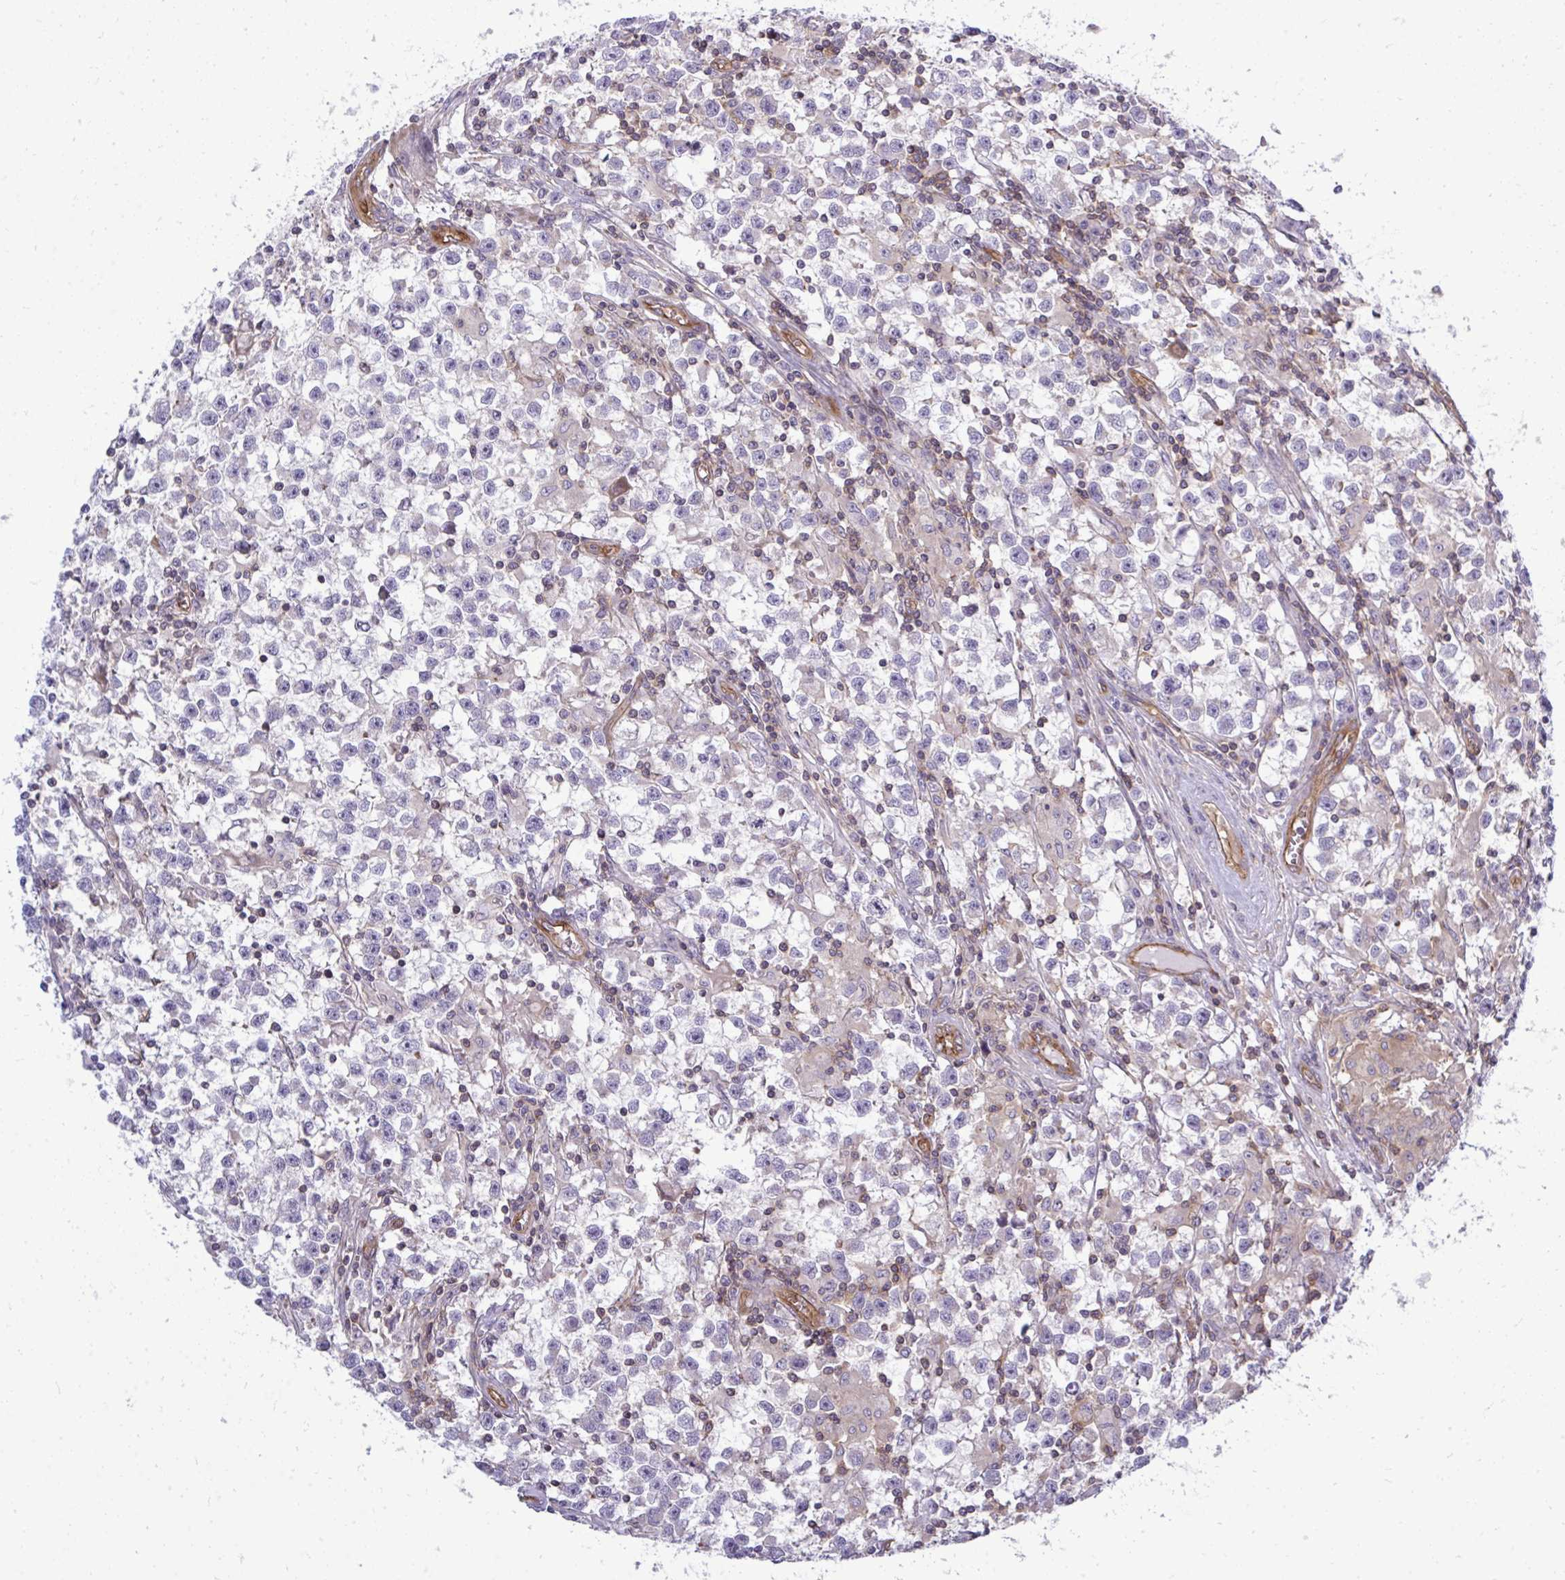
{"staining": {"intensity": "negative", "quantity": "none", "location": "none"}, "tissue": "testis cancer", "cell_type": "Tumor cells", "image_type": "cancer", "snomed": [{"axis": "morphology", "description": "Seminoma, NOS"}, {"axis": "topography", "description": "Testis"}], "caption": "Histopathology image shows no protein expression in tumor cells of testis cancer tissue. Brightfield microscopy of IHC stained with DAB (3,3'-diaminobenzidine) (brown) and hematoxylin (blue), captured at high magnification.", "gene": "FUT10", "patient": {"sex": "male", "age": 31}}